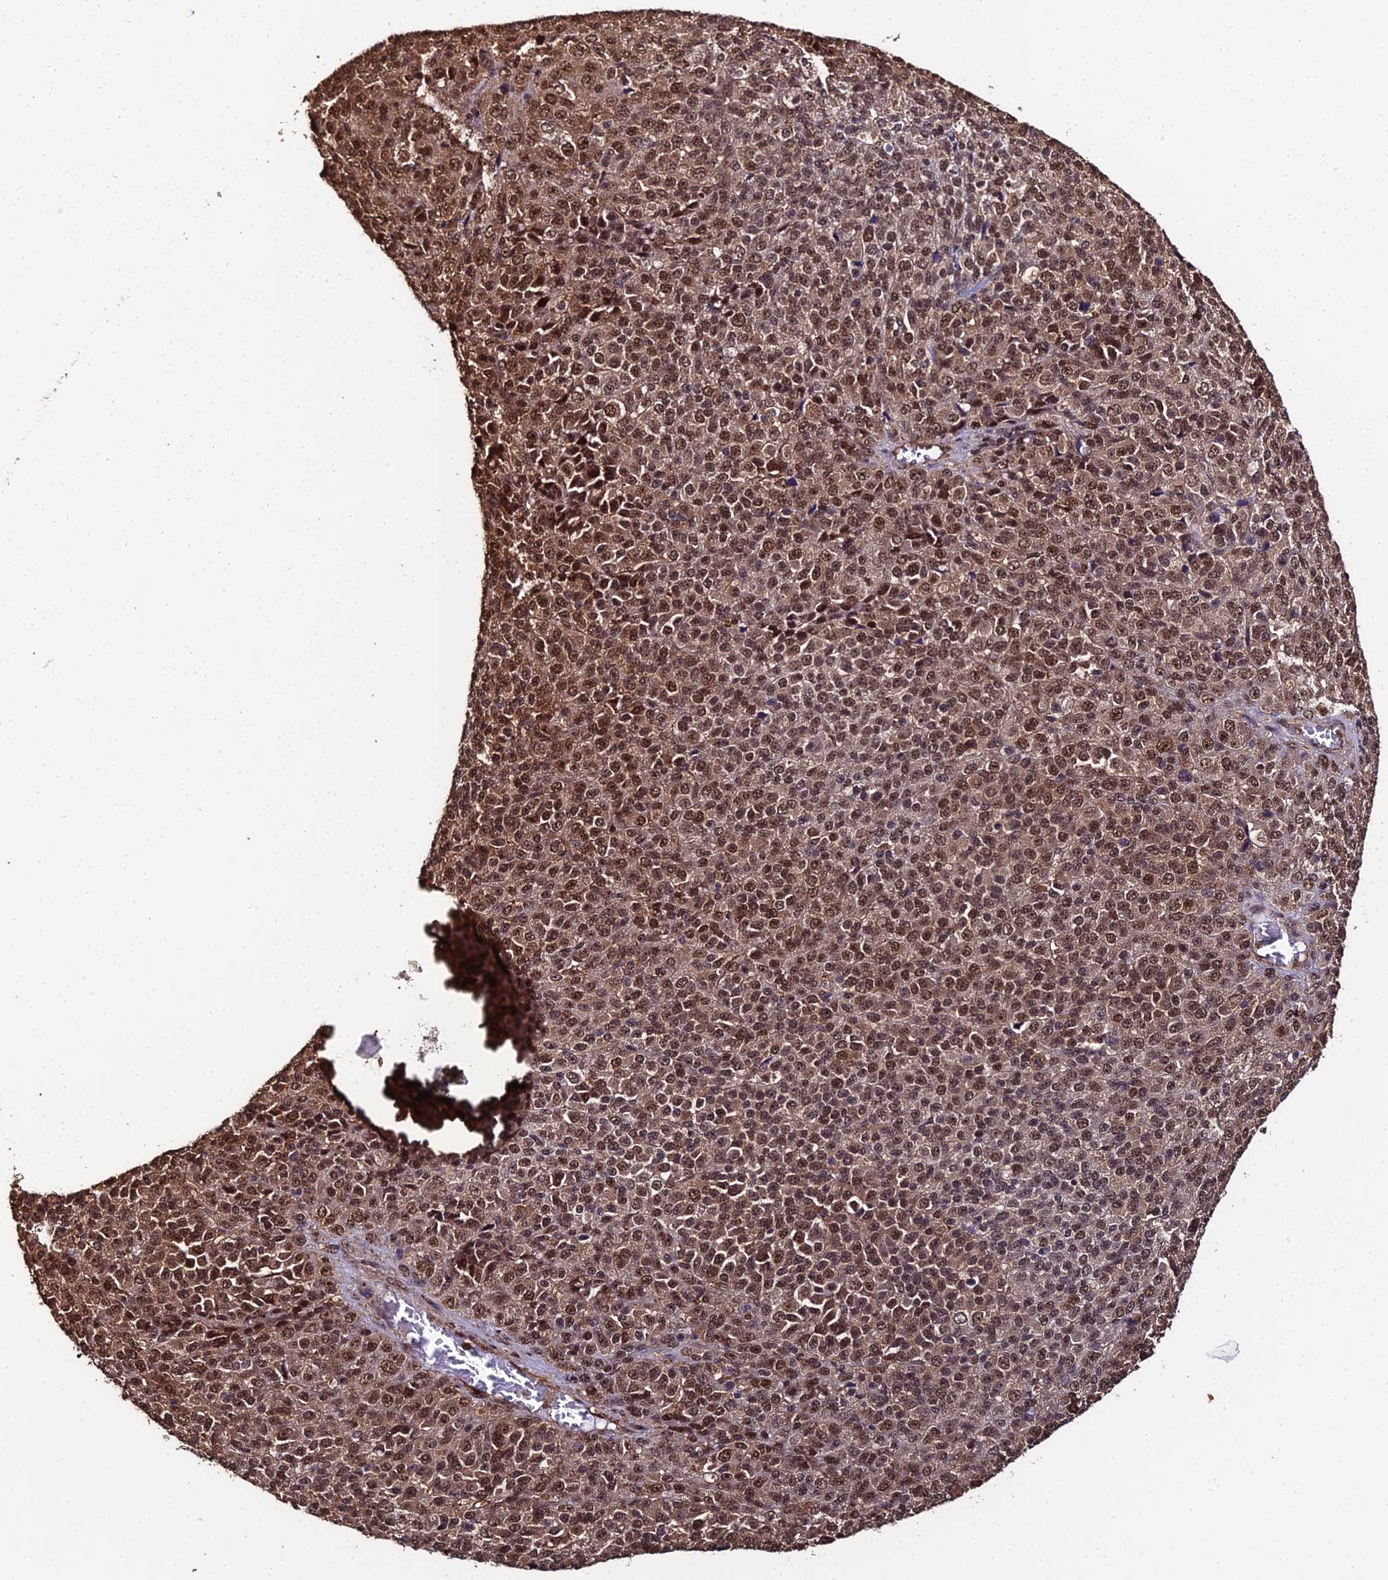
{"staining": {"intensity": "moderate", "quantity": ">75%", "location": "nuclear"}, "tissue": "melanoma", "cell_type": "Tumor cells", "image_type": "cancer", "snomed": [{"axis": "morphology", "description": "Malignant melanoma, Metastatic site"}, {"axis": "topography", "description": "Brain"}], "caption": "A medium amount of moderate nuclear expression is identified in approximately >75% of tumor cells in malignant melanoma (metastatic site) tissue.", "gene": "PPP4C", "patient": {"sex": "female", "age": 56}}